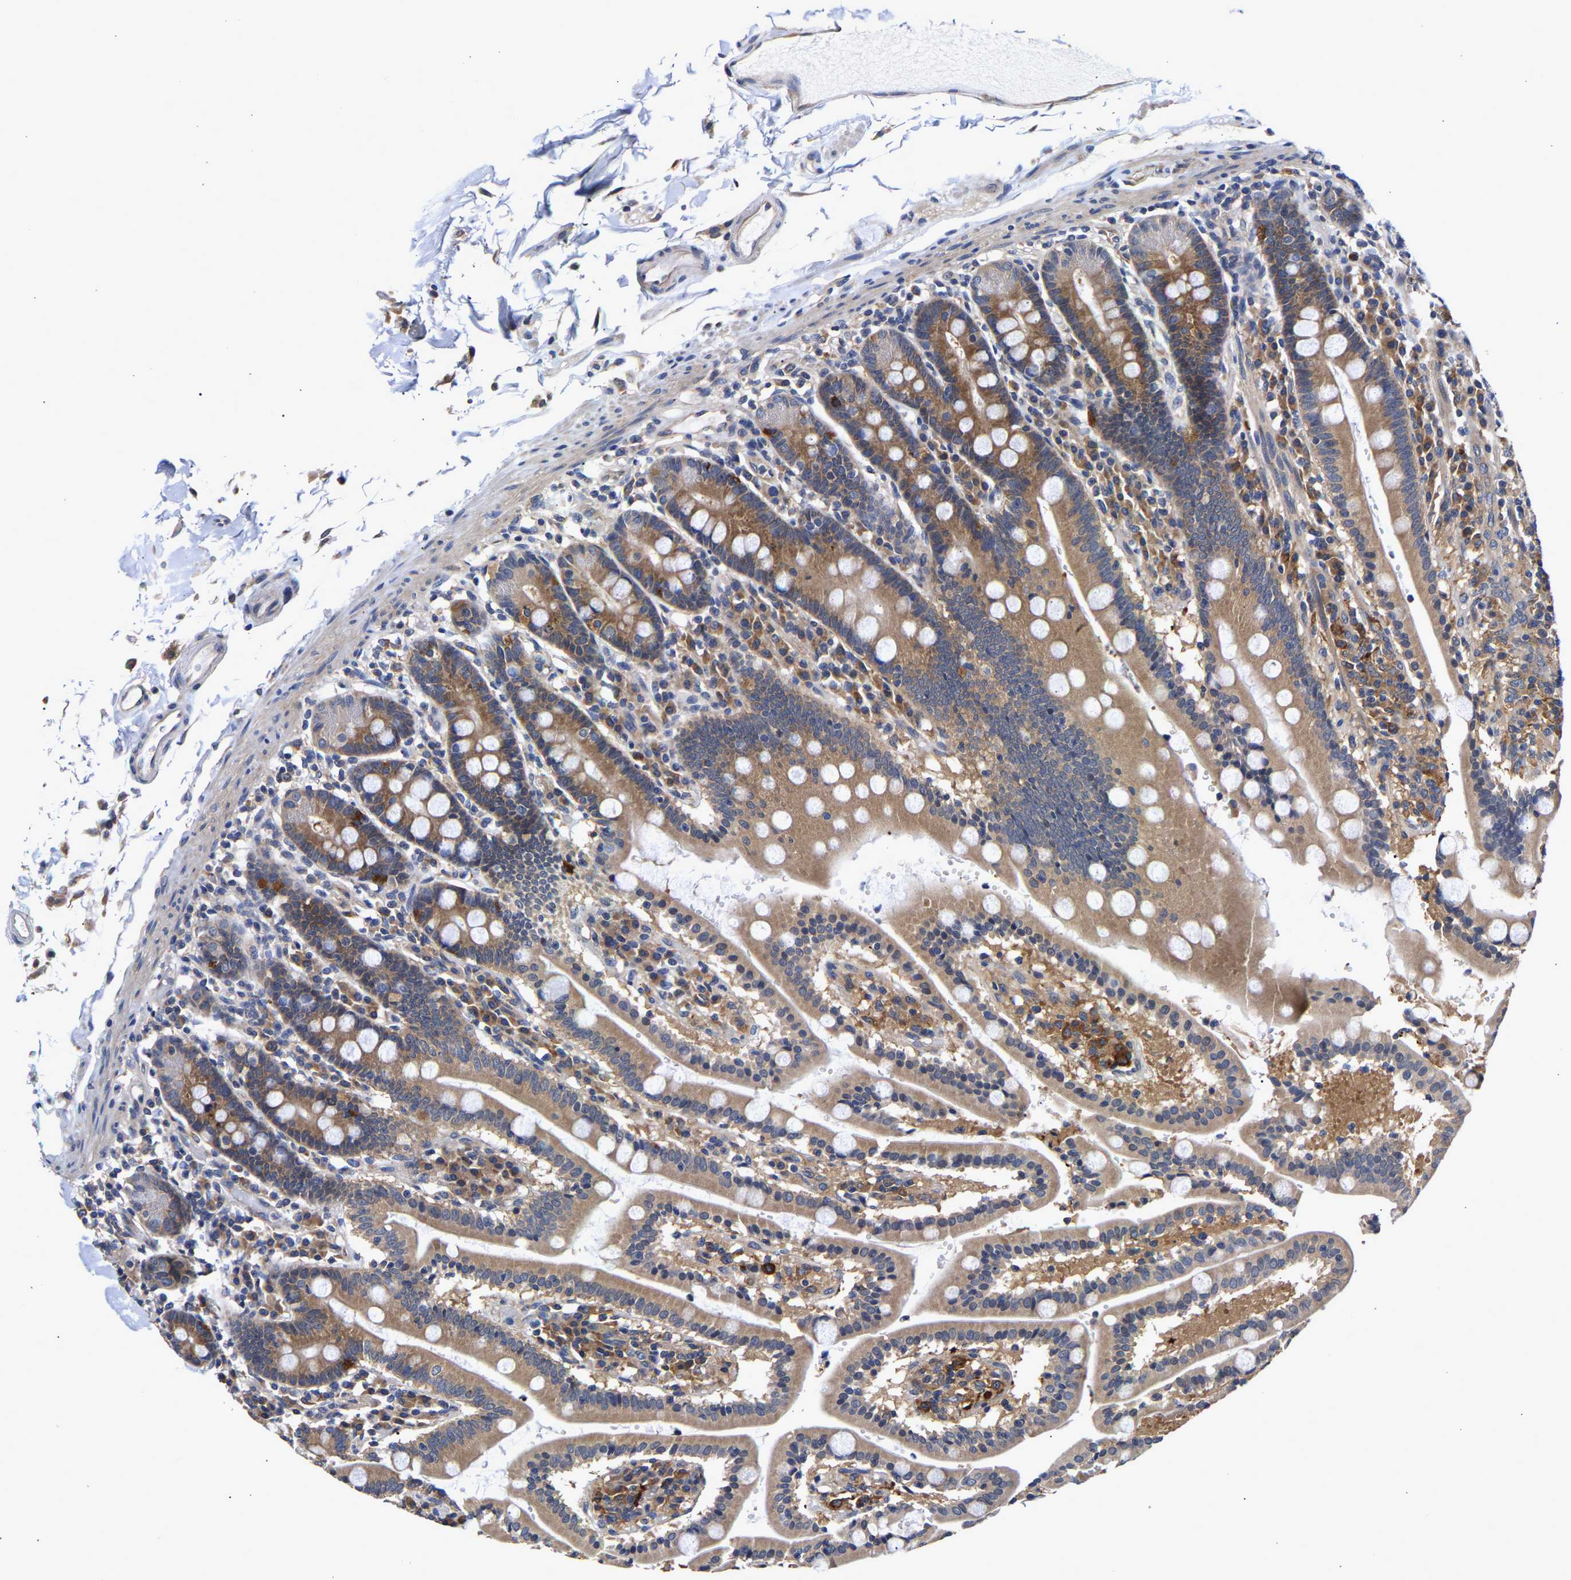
{"staining": {"intensity": "moderate", "quantity": ">75%", "location": "cytoplasmic/membranous"}, "tissue": "duodenum", "cell_type": "Glandular cells", "image_type": "normal", "snomed": [{"axis": "morphology", "description": "Normal tissue, NOS"}, {"axis": "topography", "description": "Small intestine, NOS"}], "caption": "Immunohistochemistry image of benign duodenum: duodenum stained using immunohistochemistry reveals medium levels of moderate protein expression localized specifically in the cytoplasmic/membranous of glandular cells, appearing as a cytoplasmic/membranous brown color.", "gene": "CCDC6", "patient": {"sex": "female", "age": 71}}